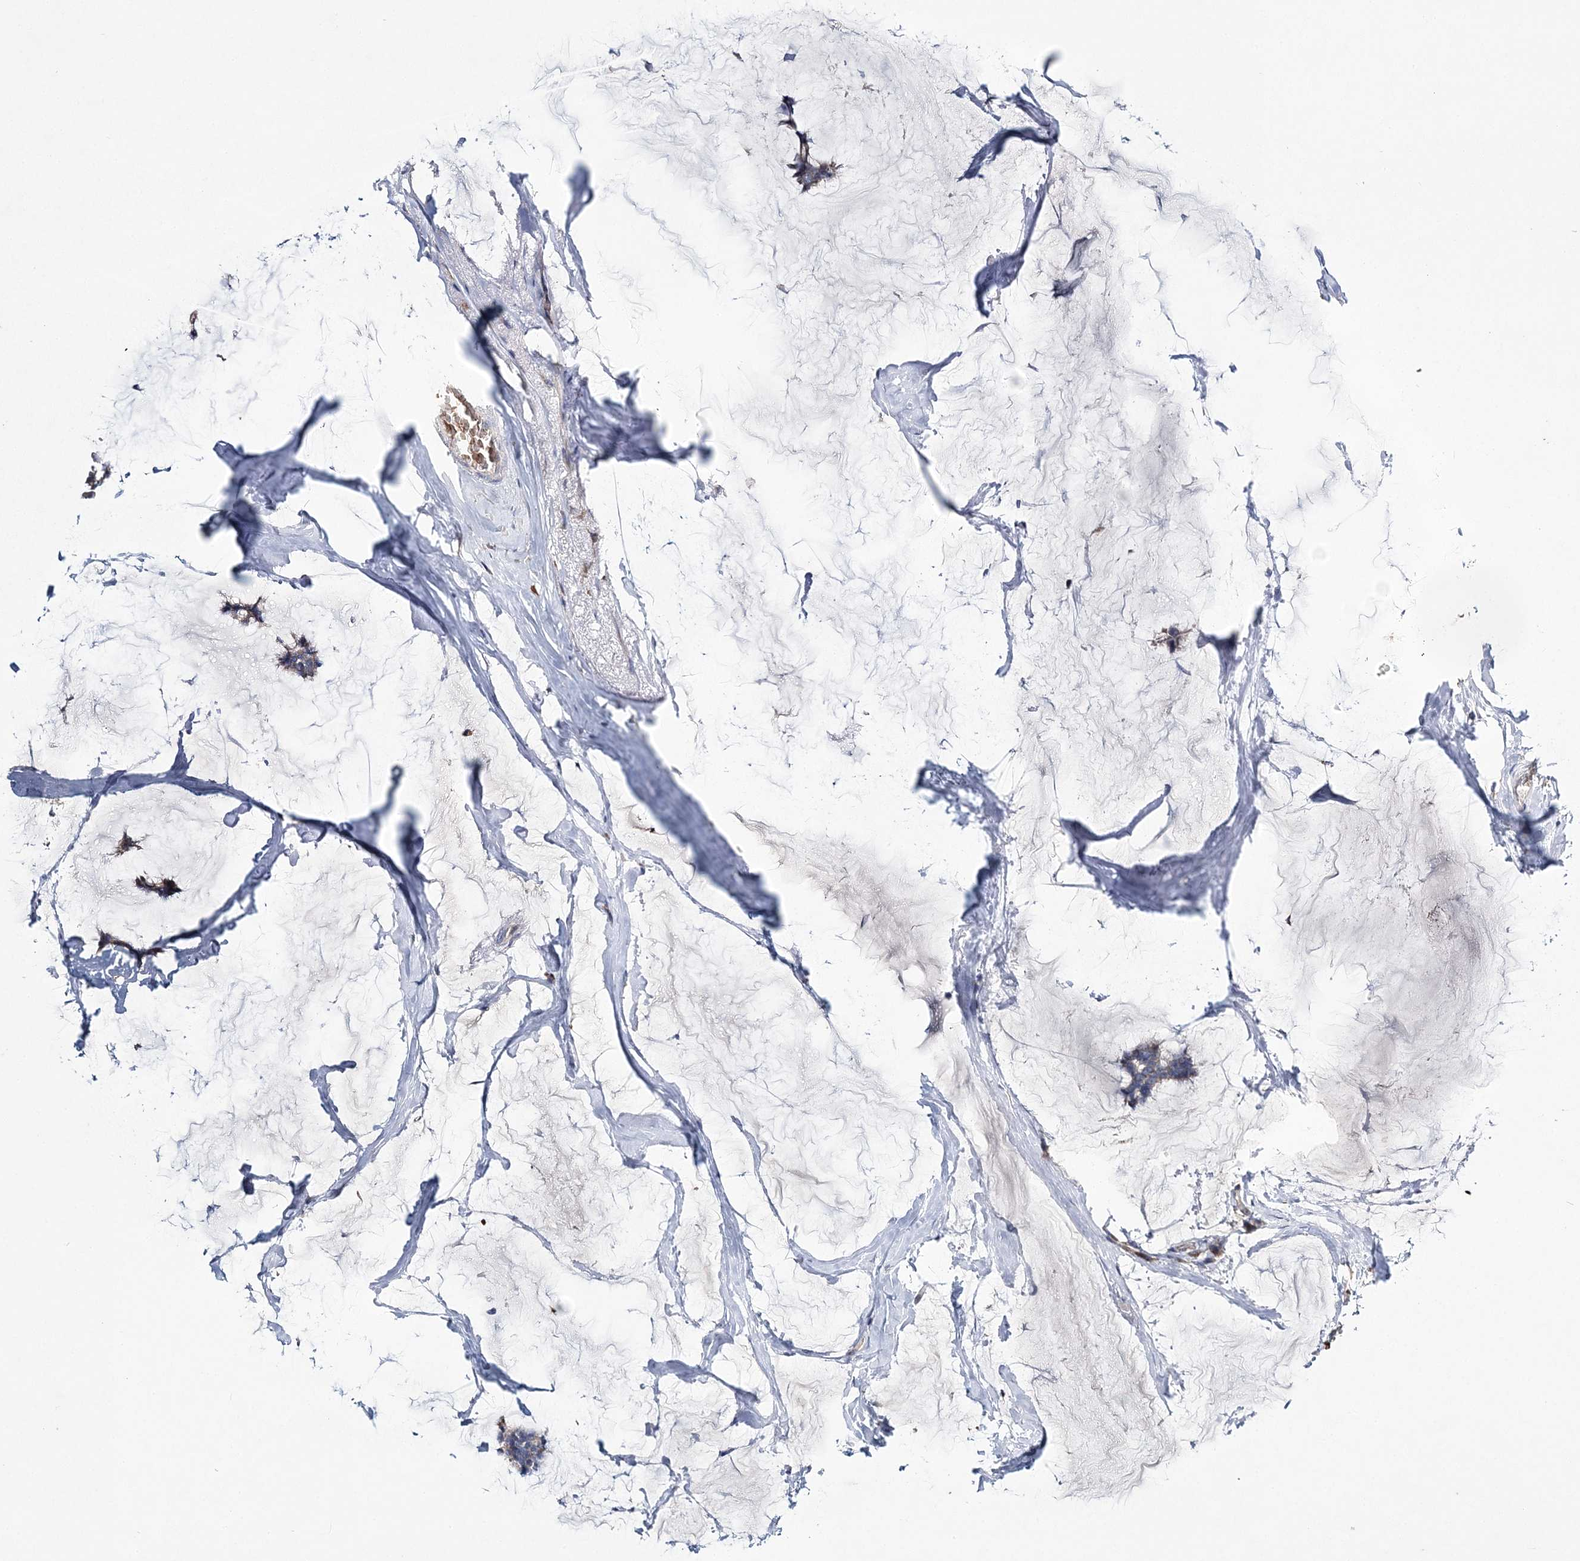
{"staining": {"intensity": "weak", "quantity": "<25%", "location": "cytoplasmic/membranous"}, "tissue": "breast cancer", "cell_type": "Tumor cells", "image_type": "cancer", "snomed": [{"axis": "morphology", "description": "Duct carcinoma"}, {"axis": "topography", "description": "Breast"}], "caption": "Immunohistochemistry (IHC) micrograph of invasive ductal carcinoma (breast) stained for a protein (brown), which exhibits no expression in tumor cells.", "gene": "ATP11B", "patient": {"sex": "female", "age": 93}}